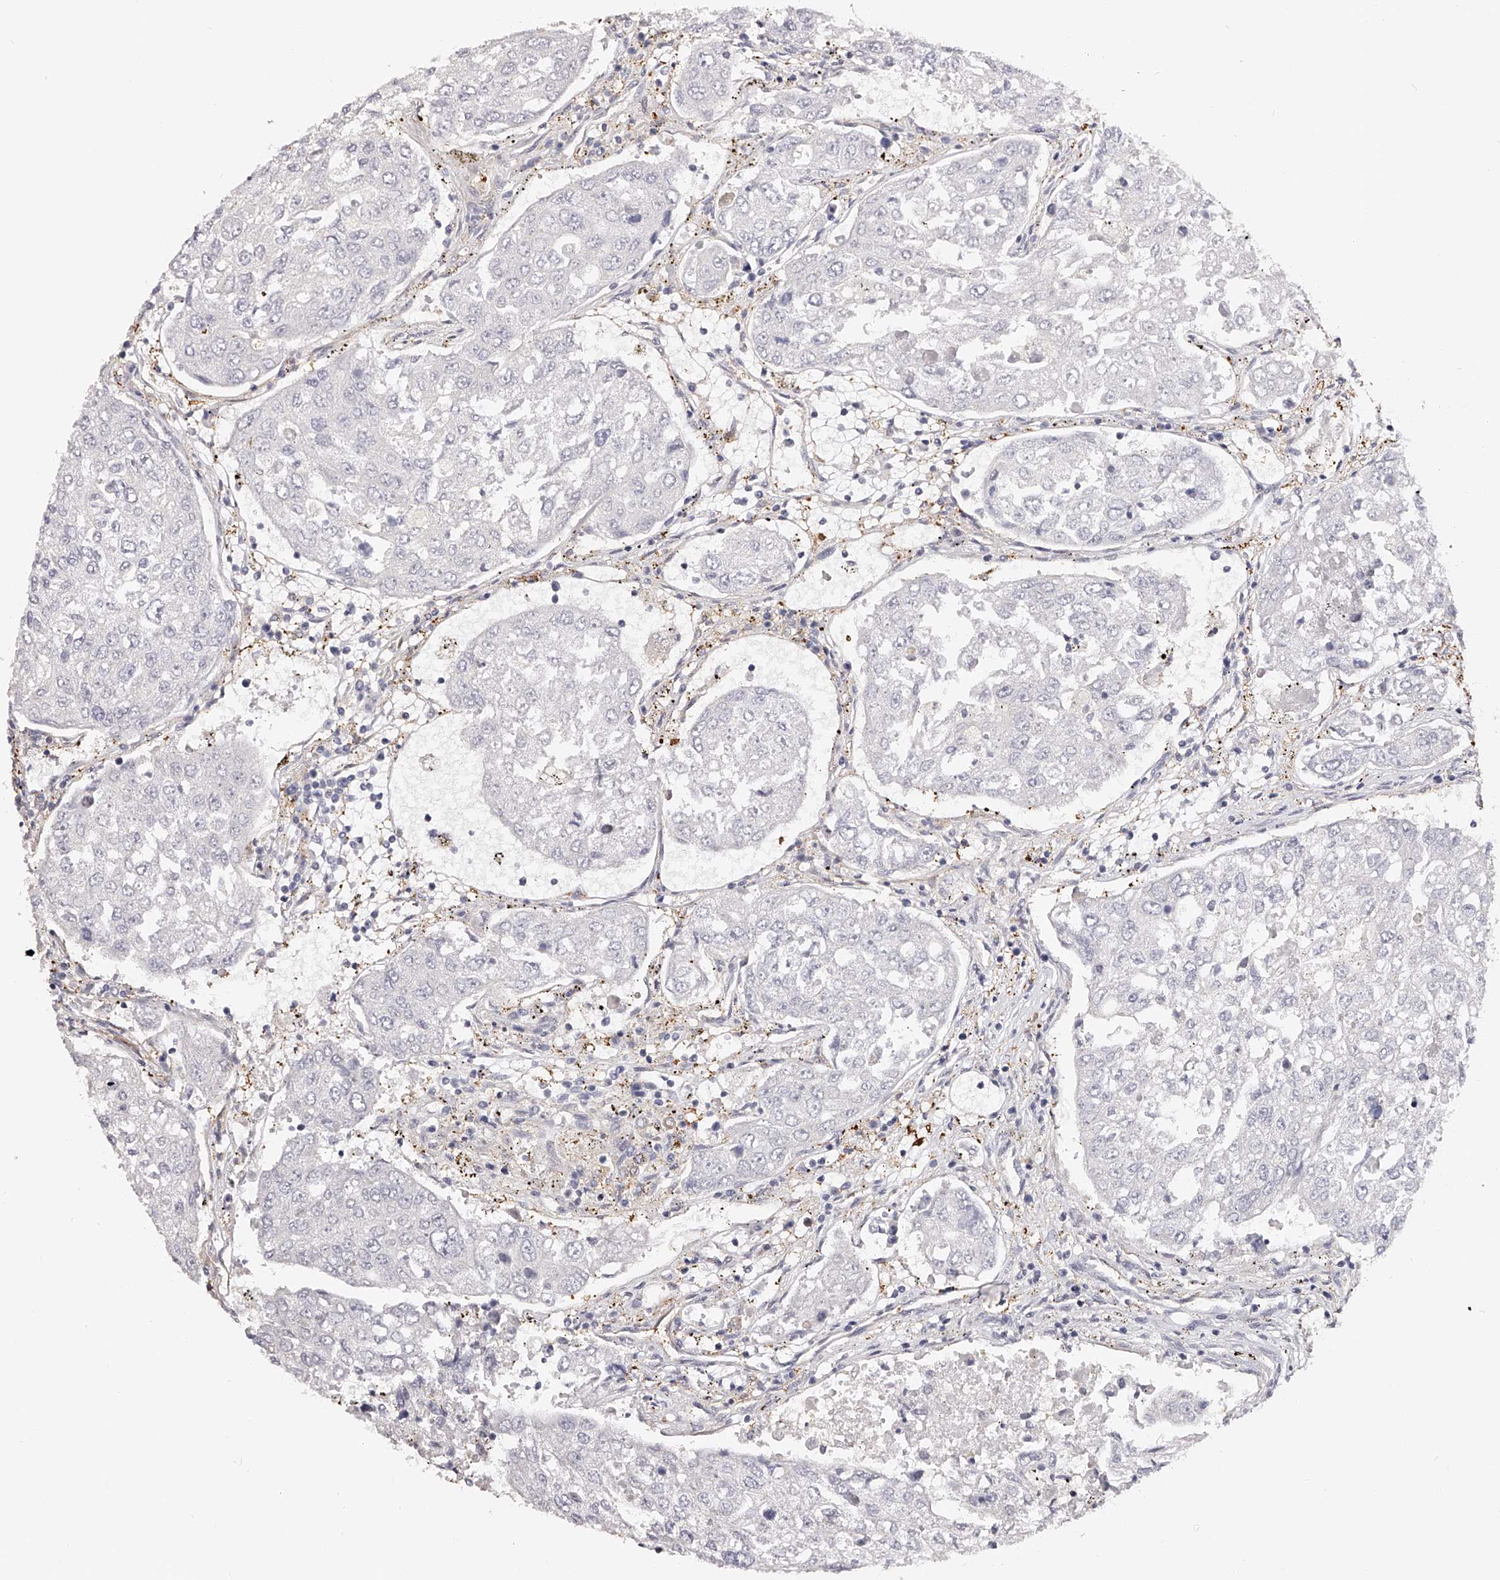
{"staining": {"intensity": "negative", "quantity": "none", "location": "none"}, "tissue": "urothelial cancer", "cell_type": "Tumor cells", "image_type": "cancer", "snomed": [{"axis": "morphology", "description": "Urothelial carcinoma, High grade"}, {"axis": "topography", "description": "Lymph node"}, {"axis": "topography", "description": "Urinary bladder"}], "caption": "This histopathology image is of high-grade urothelial carcinoma stained with immunohistochemistry (IHC) to label a protein in brown with the nuclei are counter-stained blue. There is no positivity in tumor cells.", "gene": "LAP3", "patient": {"sex": "male", "age": 51}}